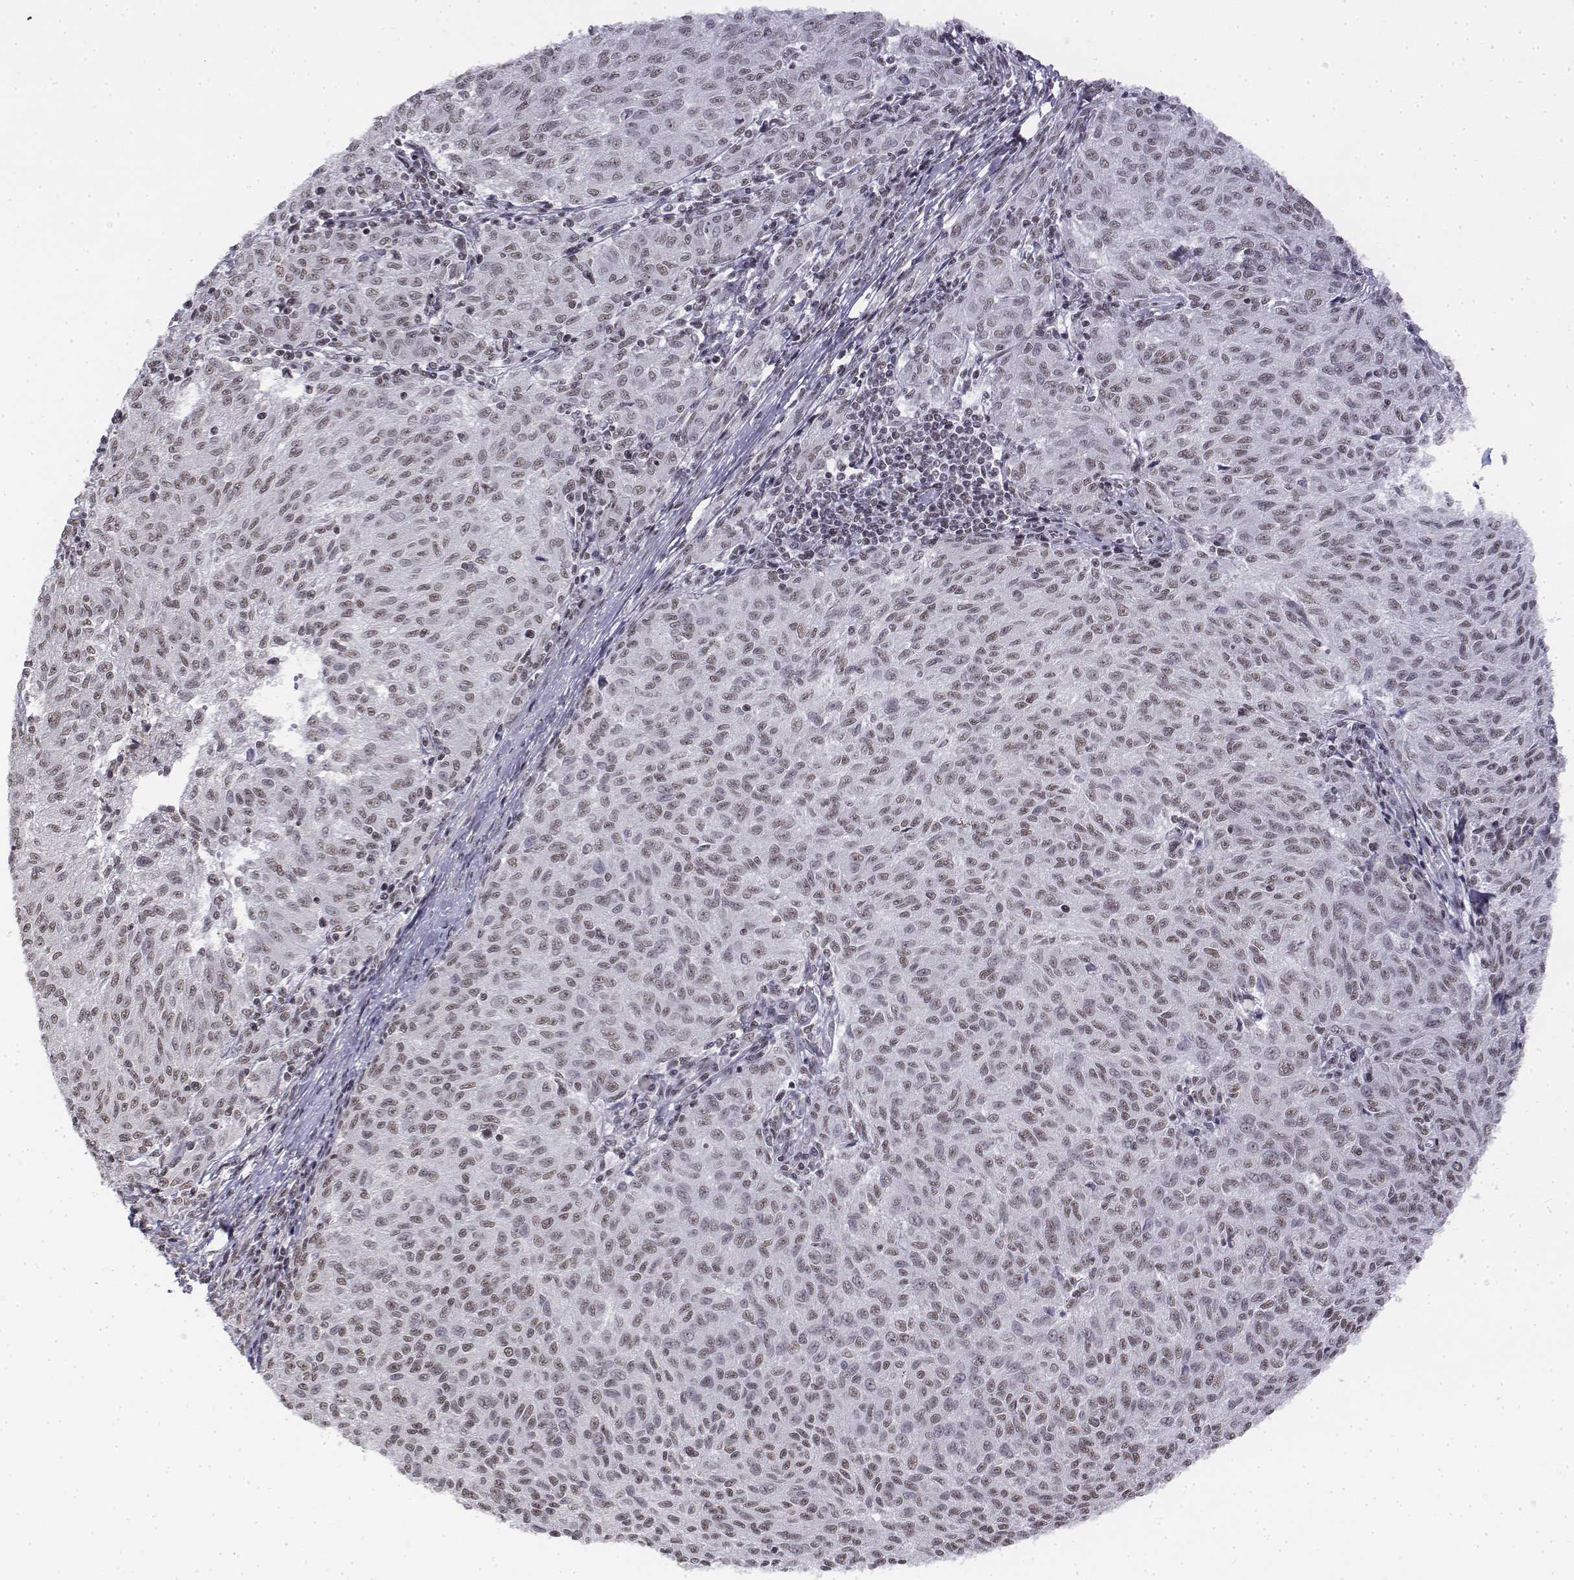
{"staining": {"intensity": "weak", "quantity": "<25%", "location": "nuclear"}, "tissue": "melanoma", "cell_type": "Tumor cells", "image_type": "cancer", "snomed": [{"axis": "morphology", "description": "Malignant melanoma, NOS"}, {"axis": "topography", "description": "Skin"}], "caption": "A photomicrograph of melanoma stained for a protein shows no brown staining in tumor cells. (Stains: DAB IHC with hematoxylin counter stain, Microscopy: brightfield microscopy at high magnification).", "gene": "SETD1A", "patient": {"sex": "female", "age": 72}}